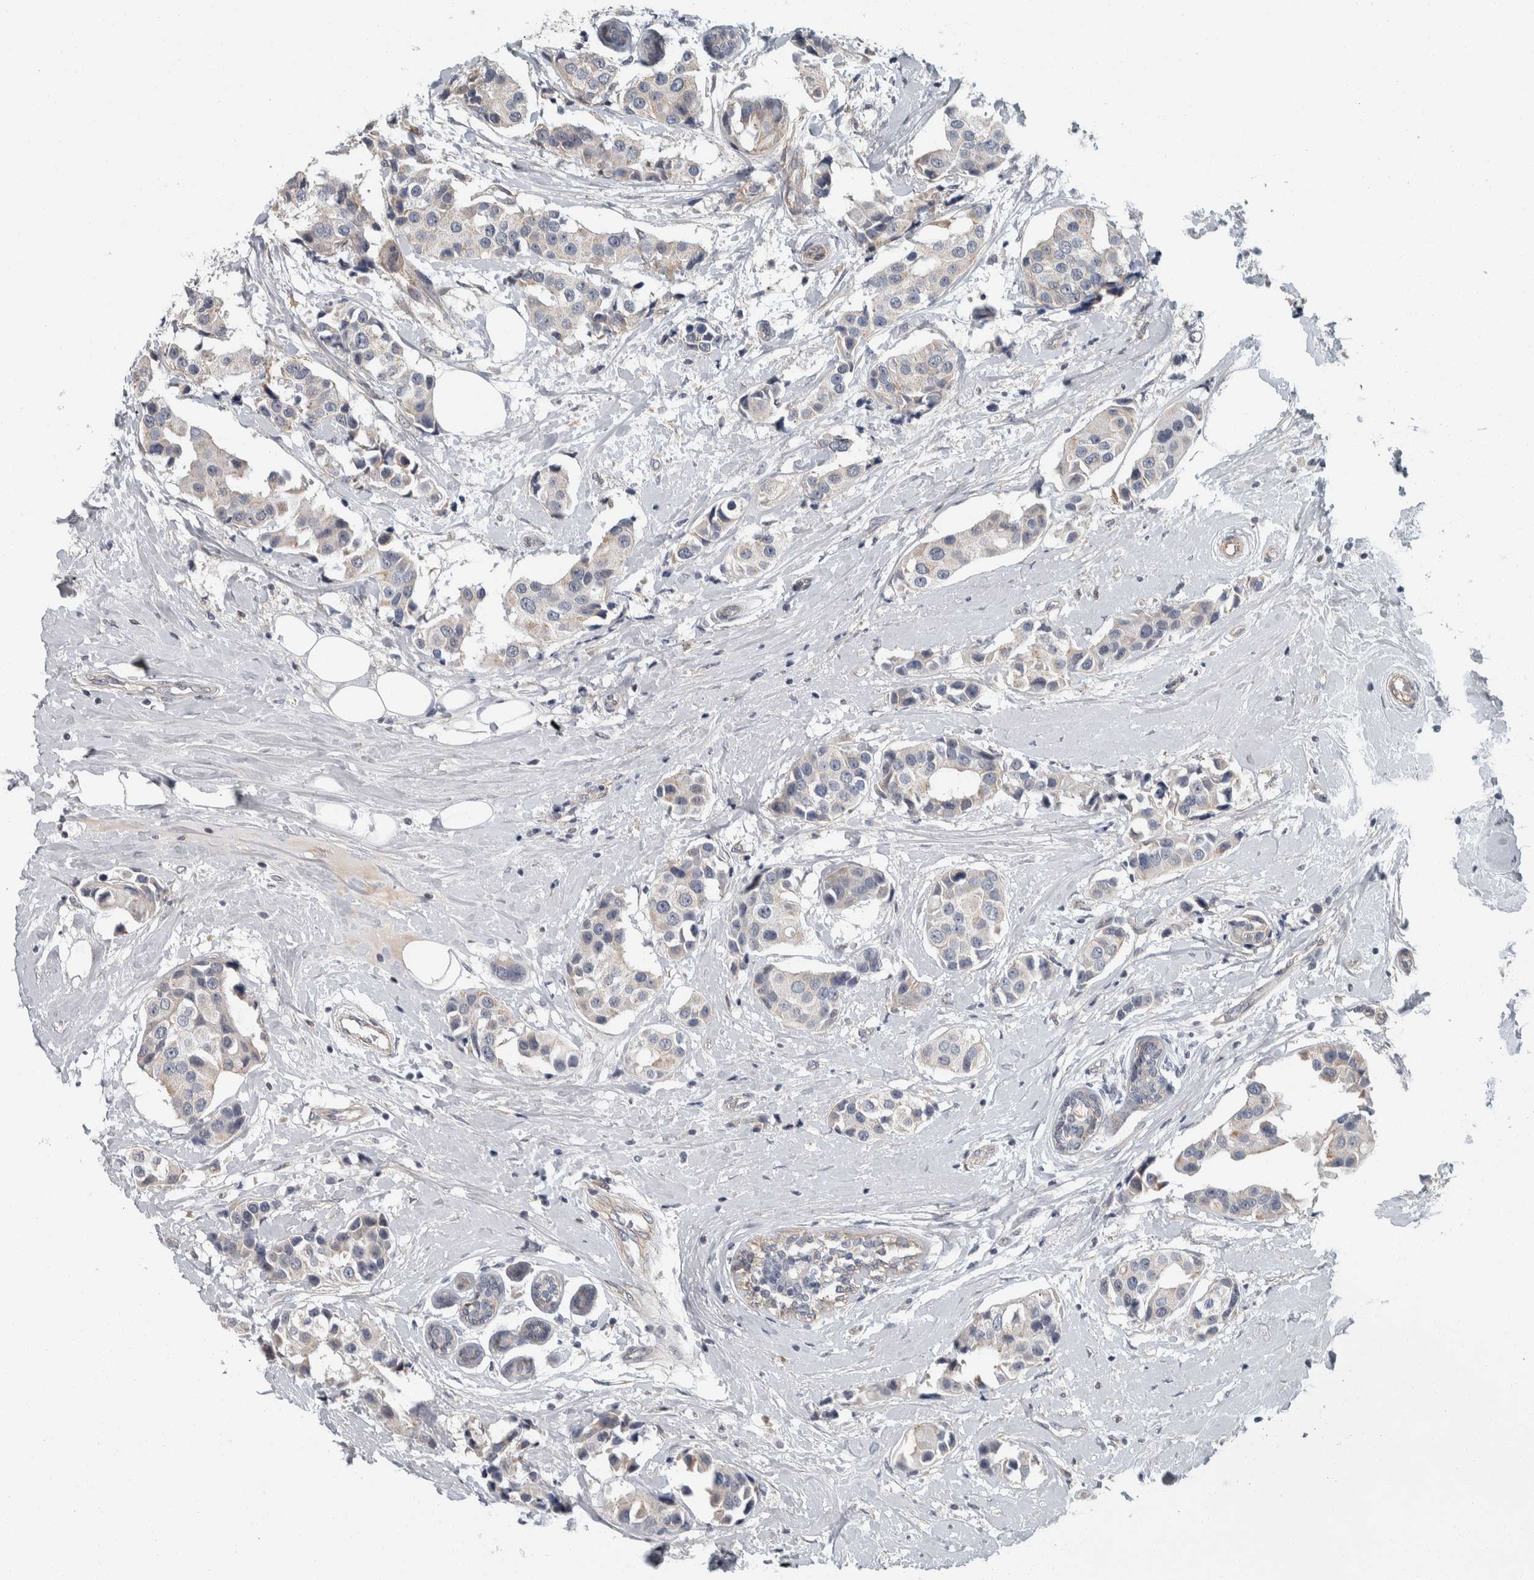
{"staining": {"intensity": "negative", "quantity": "none", "location": "none"}, "tissue": "breast cancer", "cell_type": "Tumor cells", "image_type": "cancer", "snomed": [{"axis": "morphology", "description": "Normal tissue, NOS"}, {"axis": "morphology", "description": "Duct carcinoma"}, {"axis": "topography", "description": "Breast"}], "caption": "Tumor cells show no significant protein positivity in breast cancer (invasive ductal carcinoma).", "gene": "KCNJ3", "patient": {"sex": "female", "age": 39}}